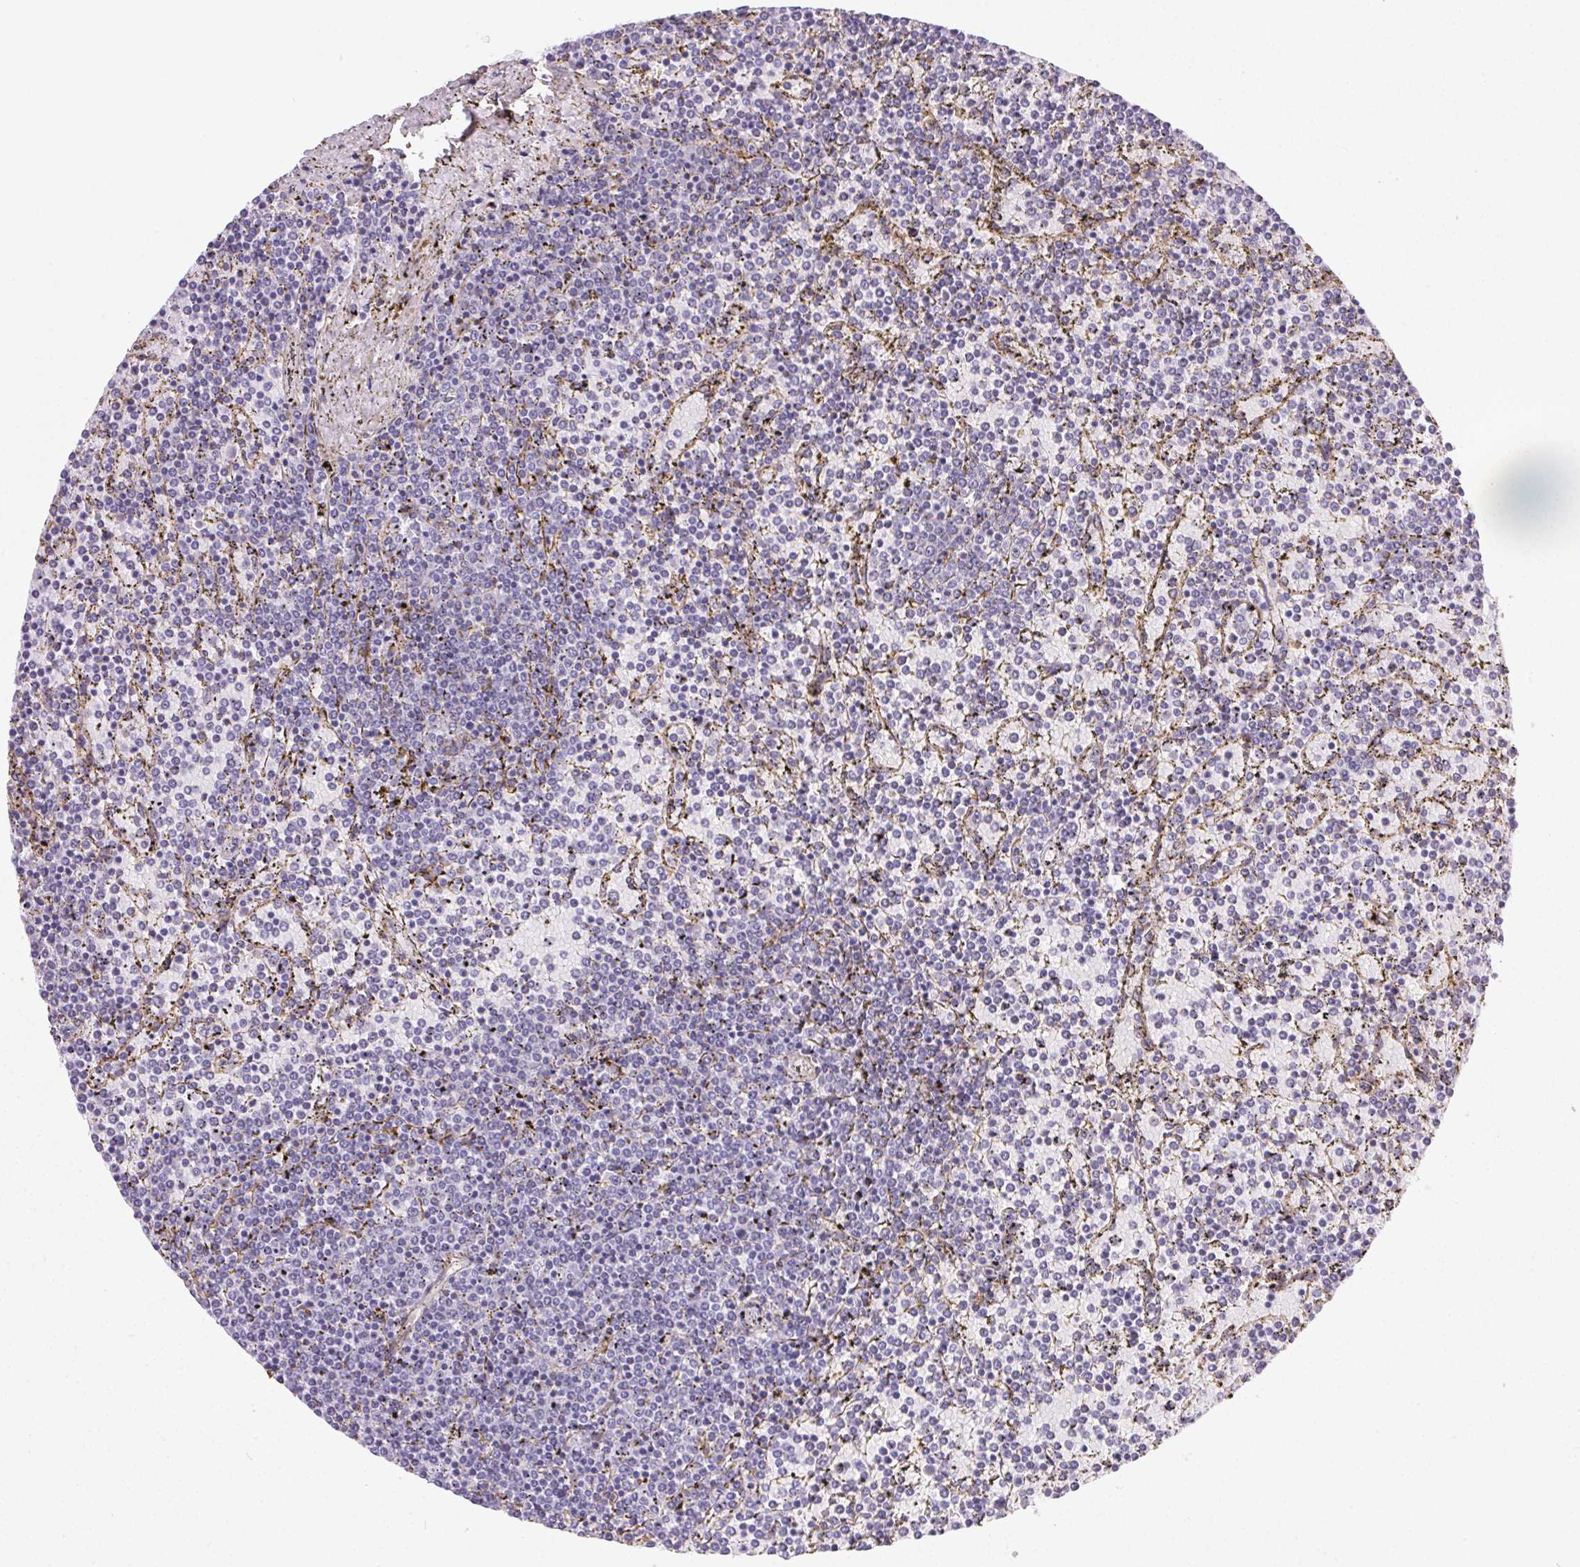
{"staining": {"intensity": "negative", "quantity": "none", "location": "none"}, "tissue": "lymphoma", "cell_type": "Tumor cells", "image_type": "cancer", "snomed": [{"axis": "morphology", "description": "Malignant lymphoma, non-Hodgkin's type, Low grade"}, {"axis": "topography", "description": "Spleen"}], "caption": "IHC histopathology image of human lymphoma stained for a protein (brown), which exhibits no expression in tumor cells.", "gene": "PDZD2", "patient": {"sex": "female", "age": 77}}